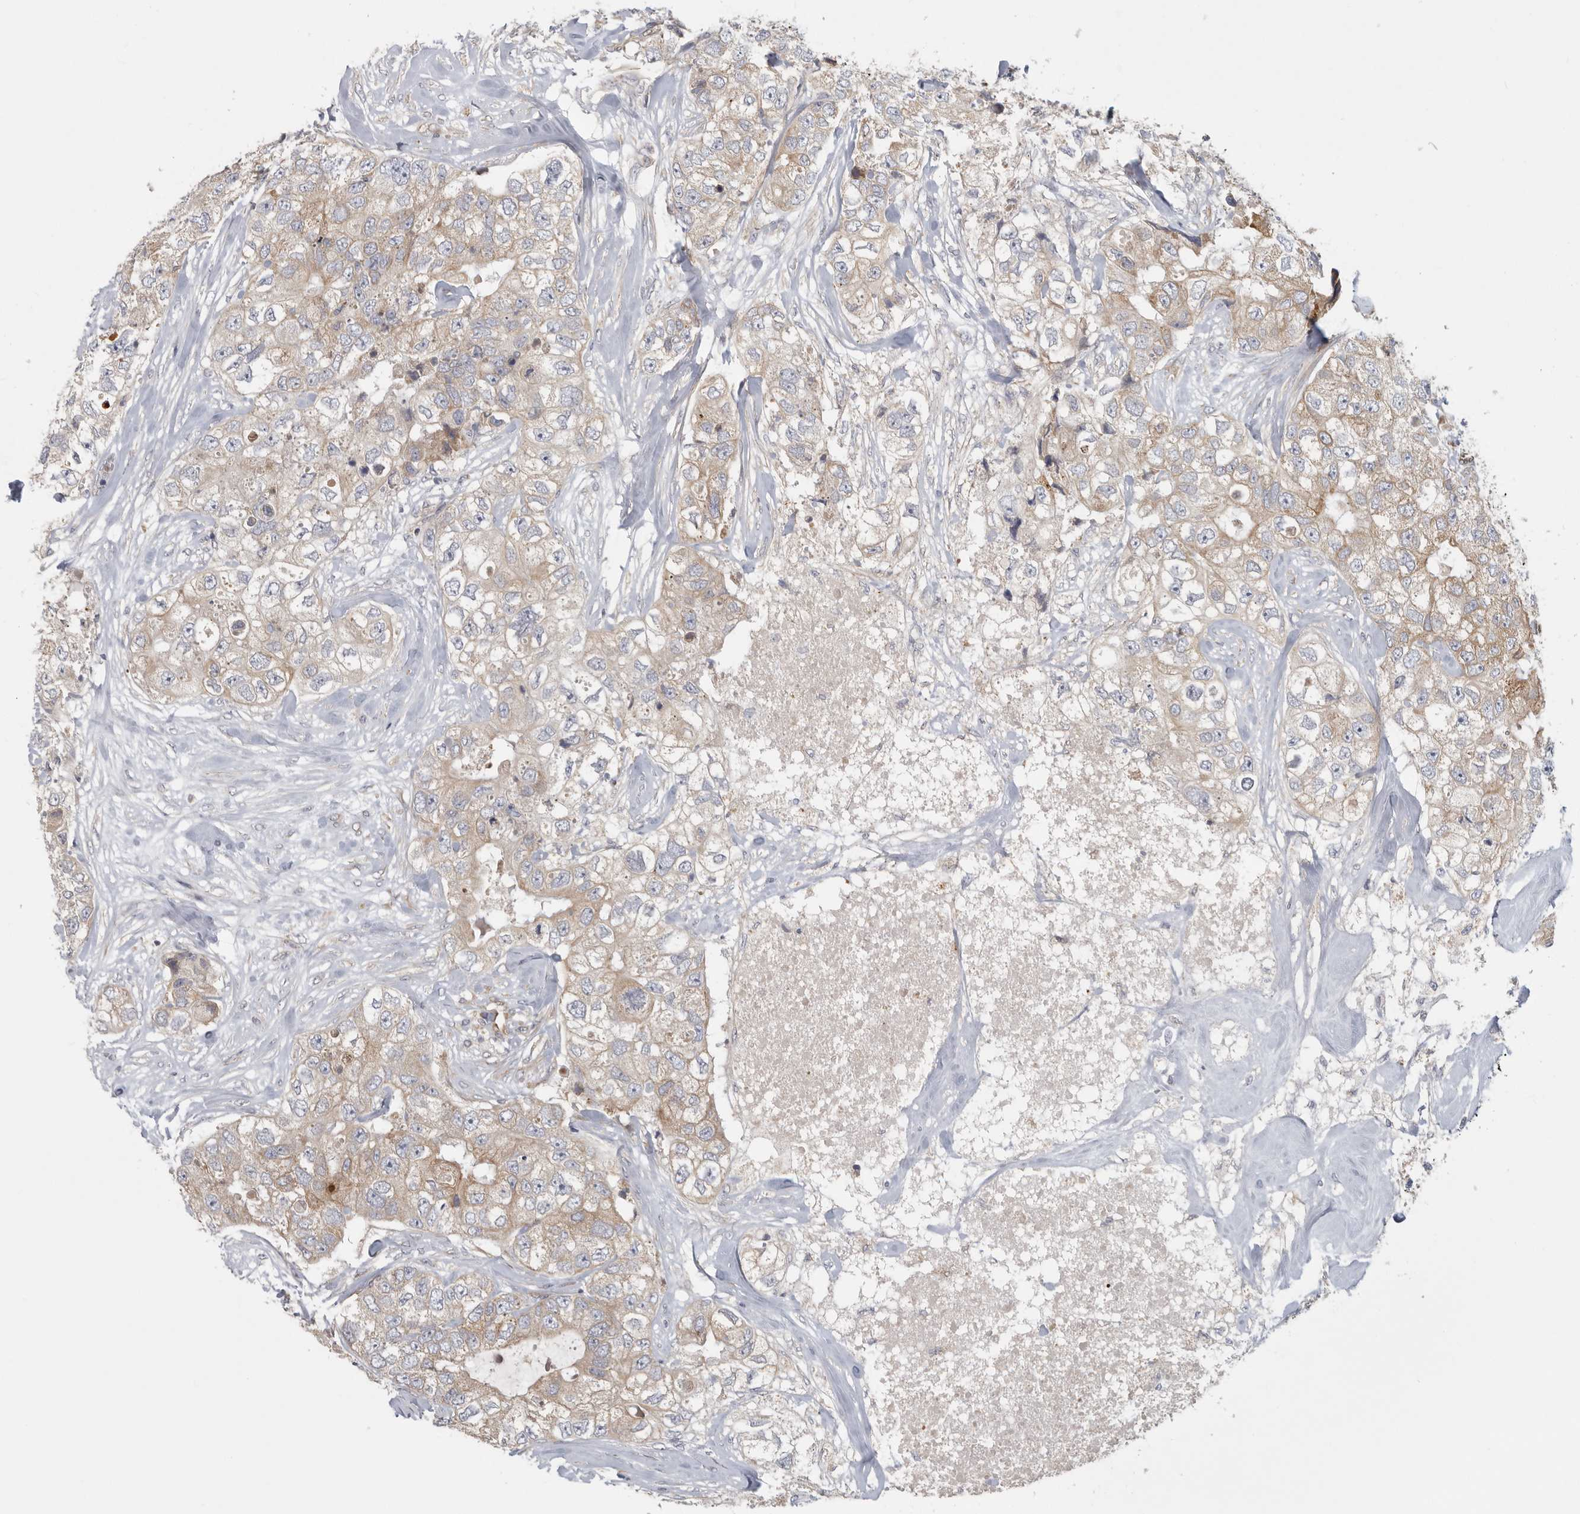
{"staining": {"intensity": "weak", "quantity": ">75%", "location": "cytoplasmic/membranous"}, "tissue": "breast cancer", "cell_type": "Tumor cells", "image_type": "cancer", "snomed": [{"axis": "morphology", "description": "Duct carcinoma"}, {"axis": "topography", "description": "Breast"}], "caption": "Brown immunohistochemical staining in human intraductal carcinoma (breast) reveals weak cytoplasmic/membranous positivity in about >75% of tumor cells.", "gene": "BCAP29", "patient": {"sex": "female", "age": 62}}